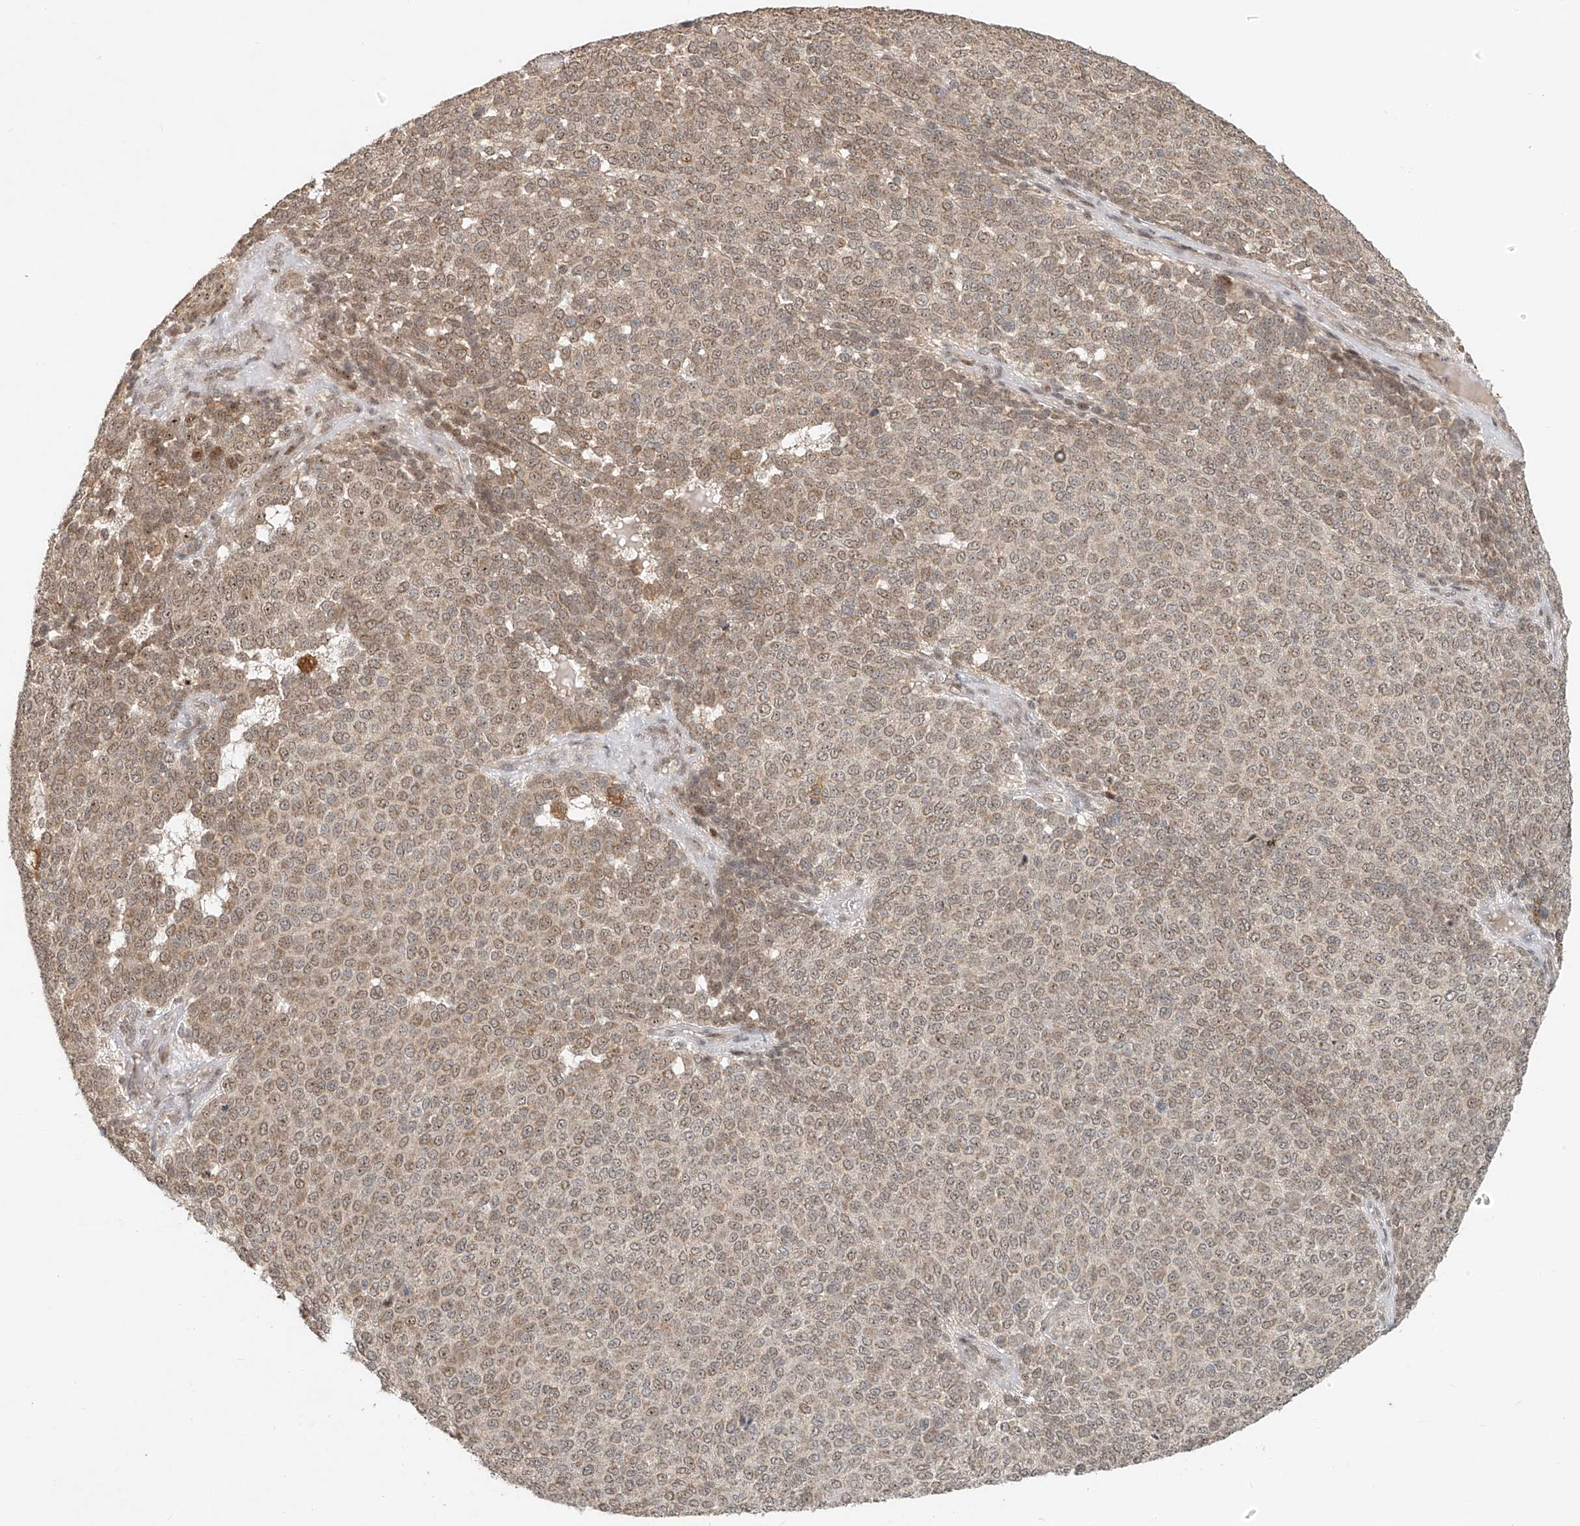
{"staining": {"intensity": "weak", "quantity": ">75%", "location": "nuclear"}, "tissue": "melanoma", "cell_type": "Tumor cells", "image_type": "cancer", "snomed": [{"axis": "morphology", "description": "Malignant melanoma, NOS"}, {"axis": "topography", "description": "Skin"}], "caption": "Malignant melanoma tissue shows weak nuclear expression in about >75% of tumor cells", "gene": "SYTL3", "patient": {"sex": "male", "age": 49}}